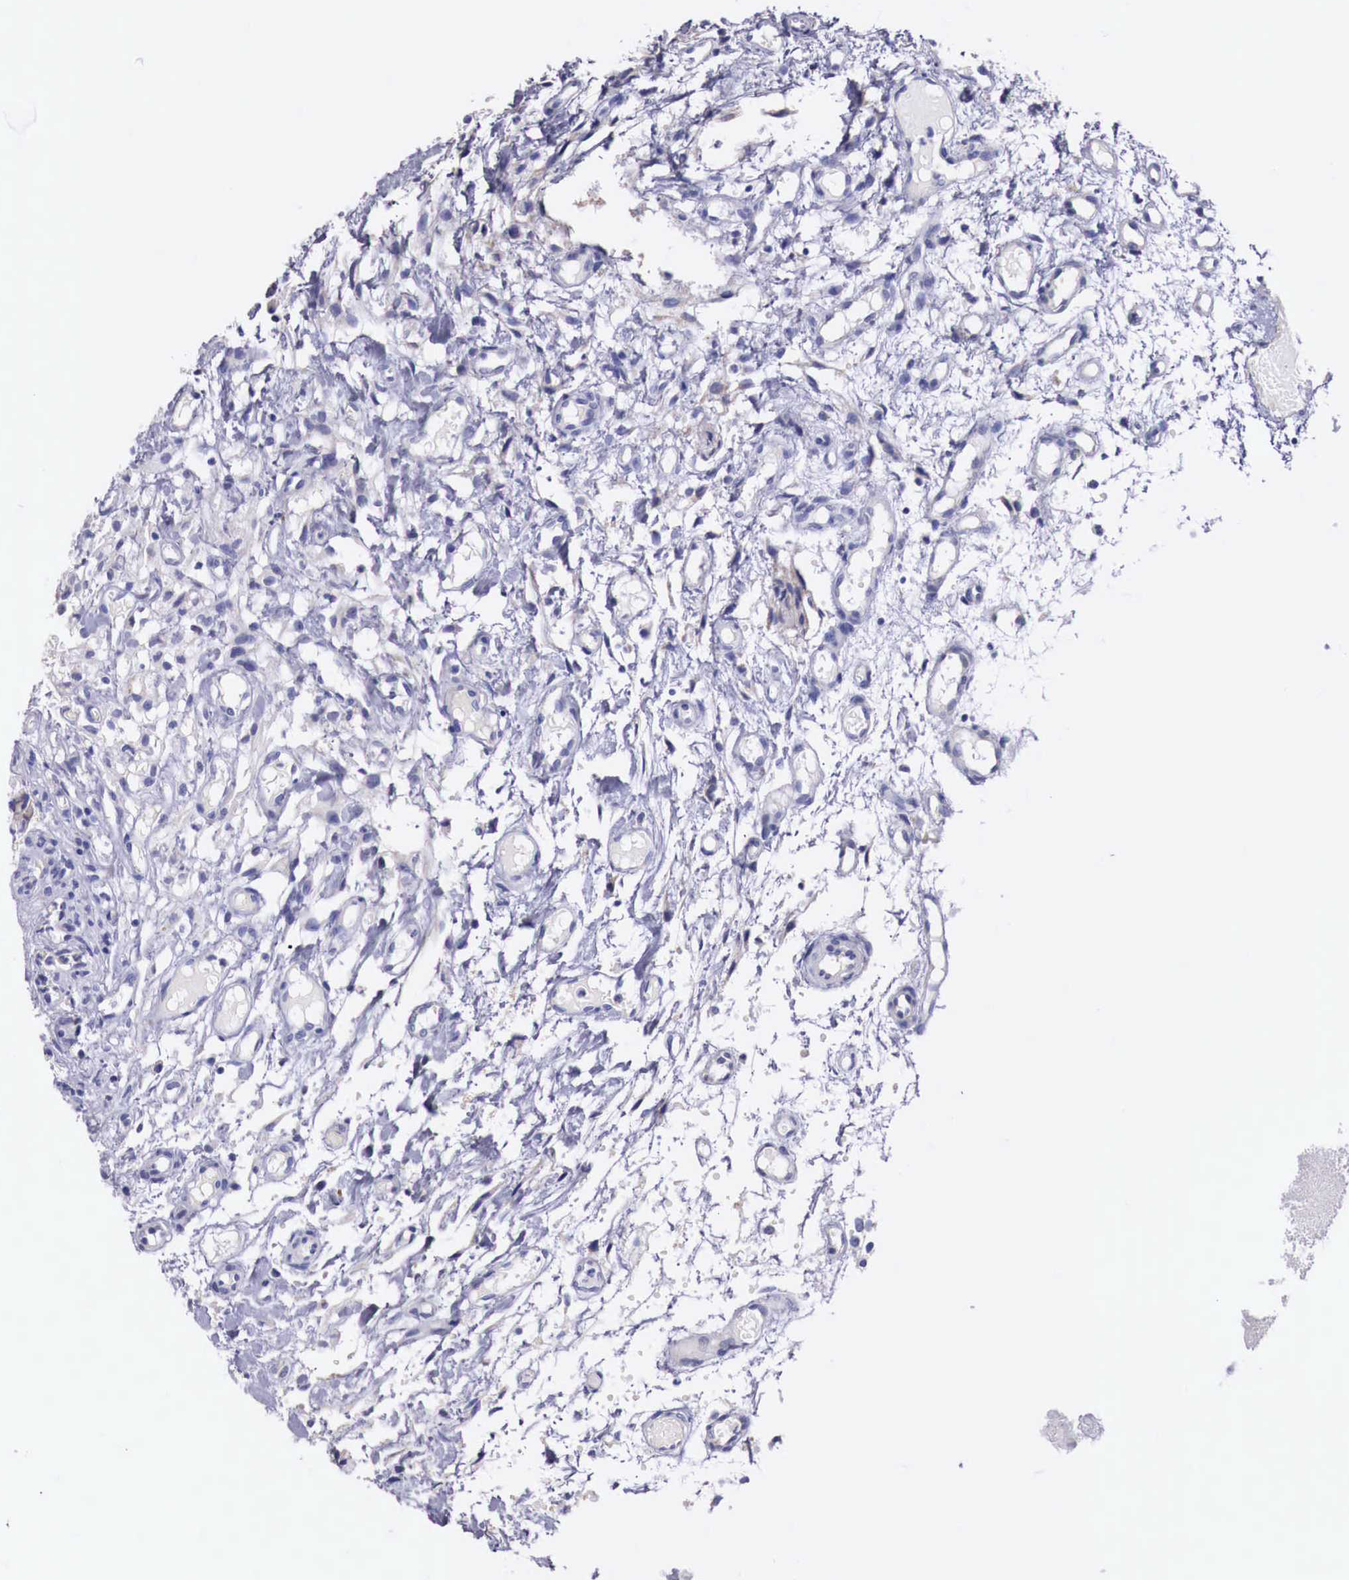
{"staining": {"intensity": "negative", "quantity": "none", "location": "none"}, "tissue": "glioma", "cell_type": "Tumor cells", "image_type": "cancer", "snomed": [{"axis": "morphology", "description": "Glioma, malignant, High grade"}, {"axis": "topography", "description": "Brain"}], "caption": "IHC micrograph of neoplastic tissue: malignant glioma (high-grade) stained with DAB (3,3'-diaminobenzidine) displays no significant protein staining in tumor cells.", "gene": "NREP", "patient": {"sex": "male", "age": 77}}